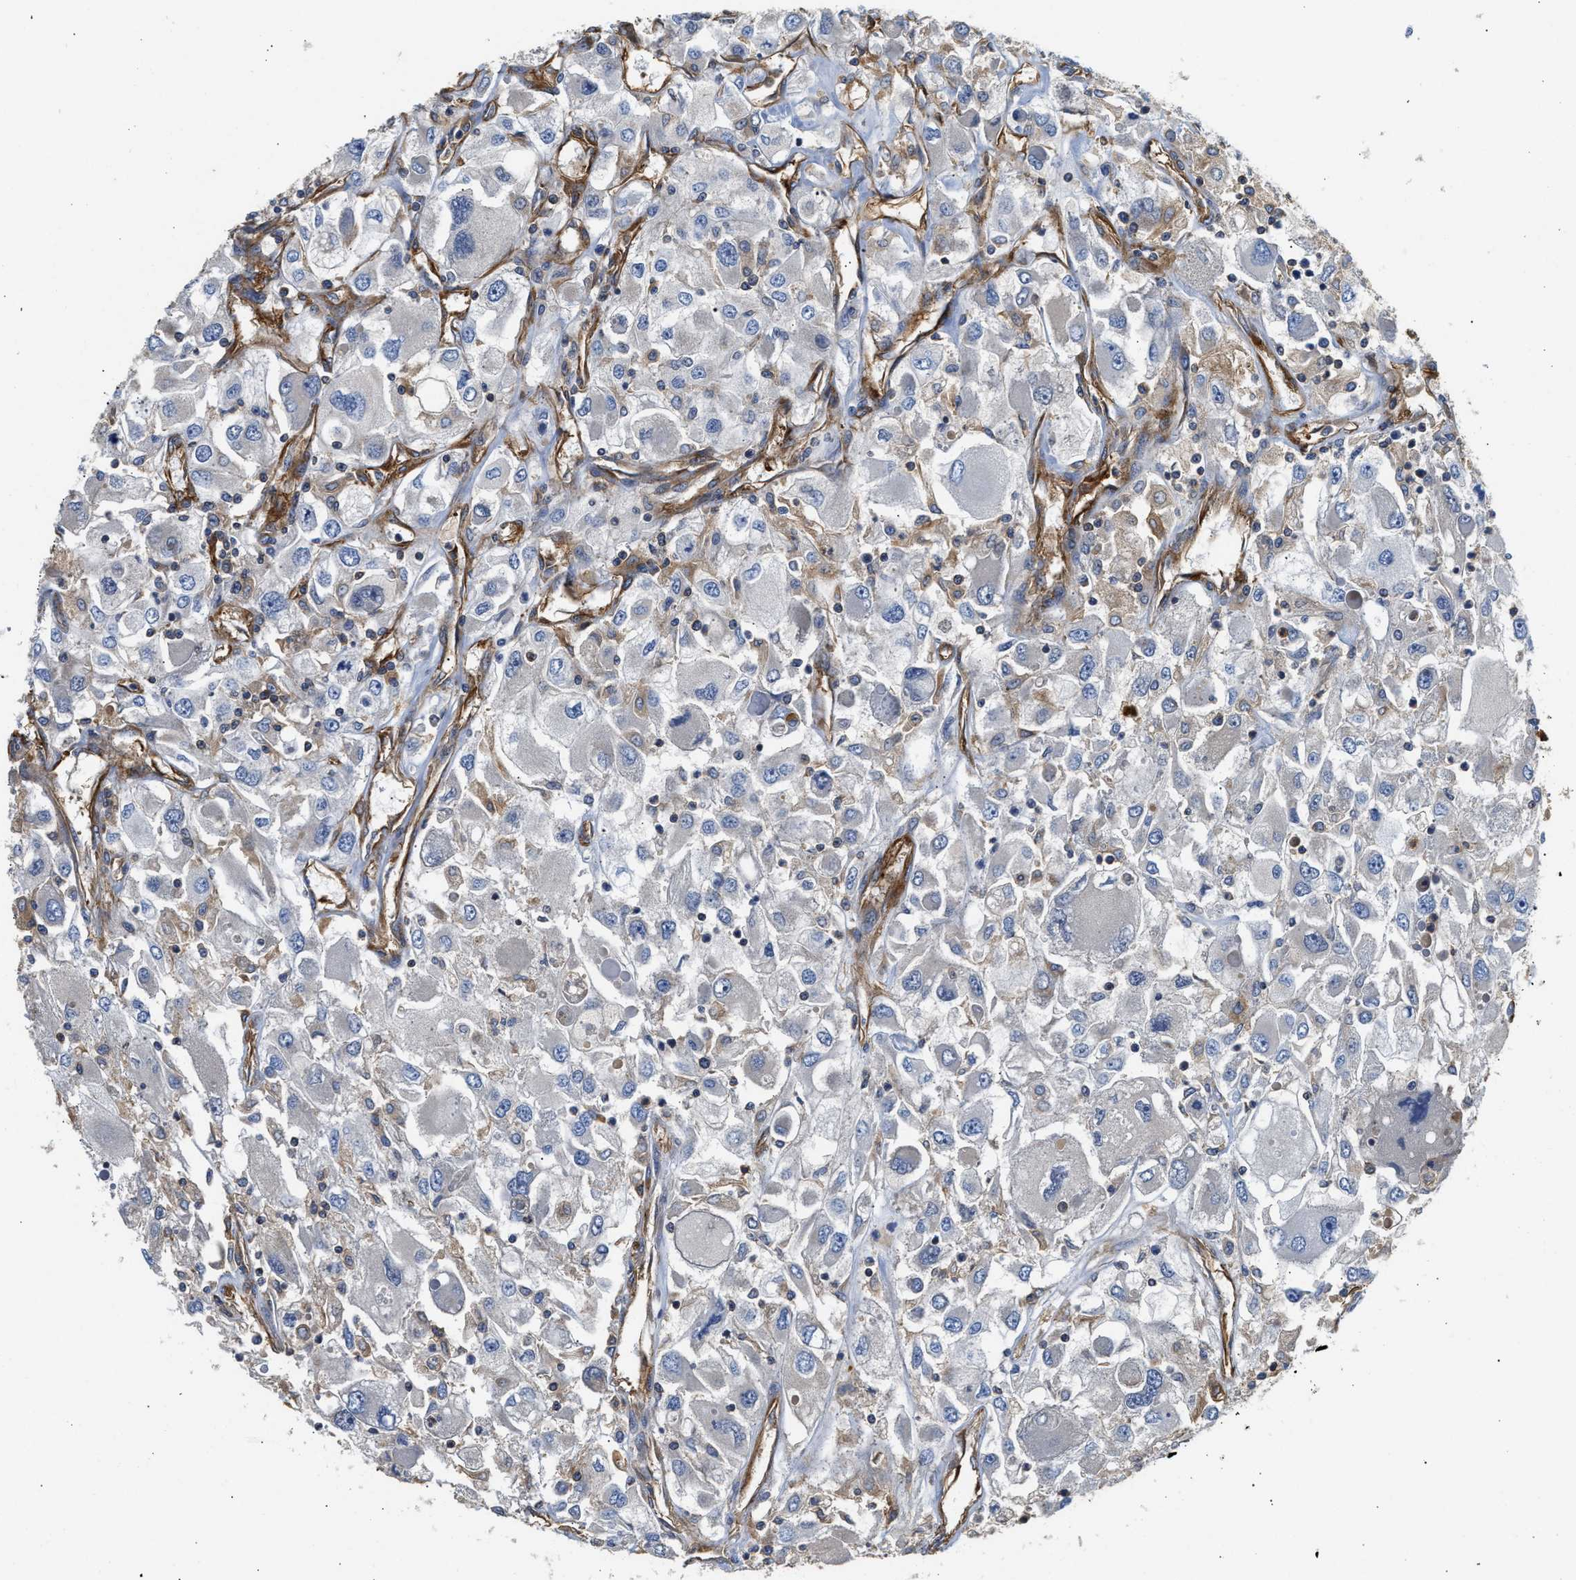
{"staining": {"intensity": "negative", "quantity": "none", "location": "none"}, "tissue": "renal cancer", "cell_type": "Tumor cells", "image_type": "cancer", "snomed": [{"axis": "morphology", "description": "Adenocarcinoma, NOS"}, {"axis": "topography", "description": "Kidney"}], "caption": "Tumor cells show no significant protein staining in renal adenocarcinoma.", "gene": "SAMD9L", "patient": {"sex": "female", "age": 52}}